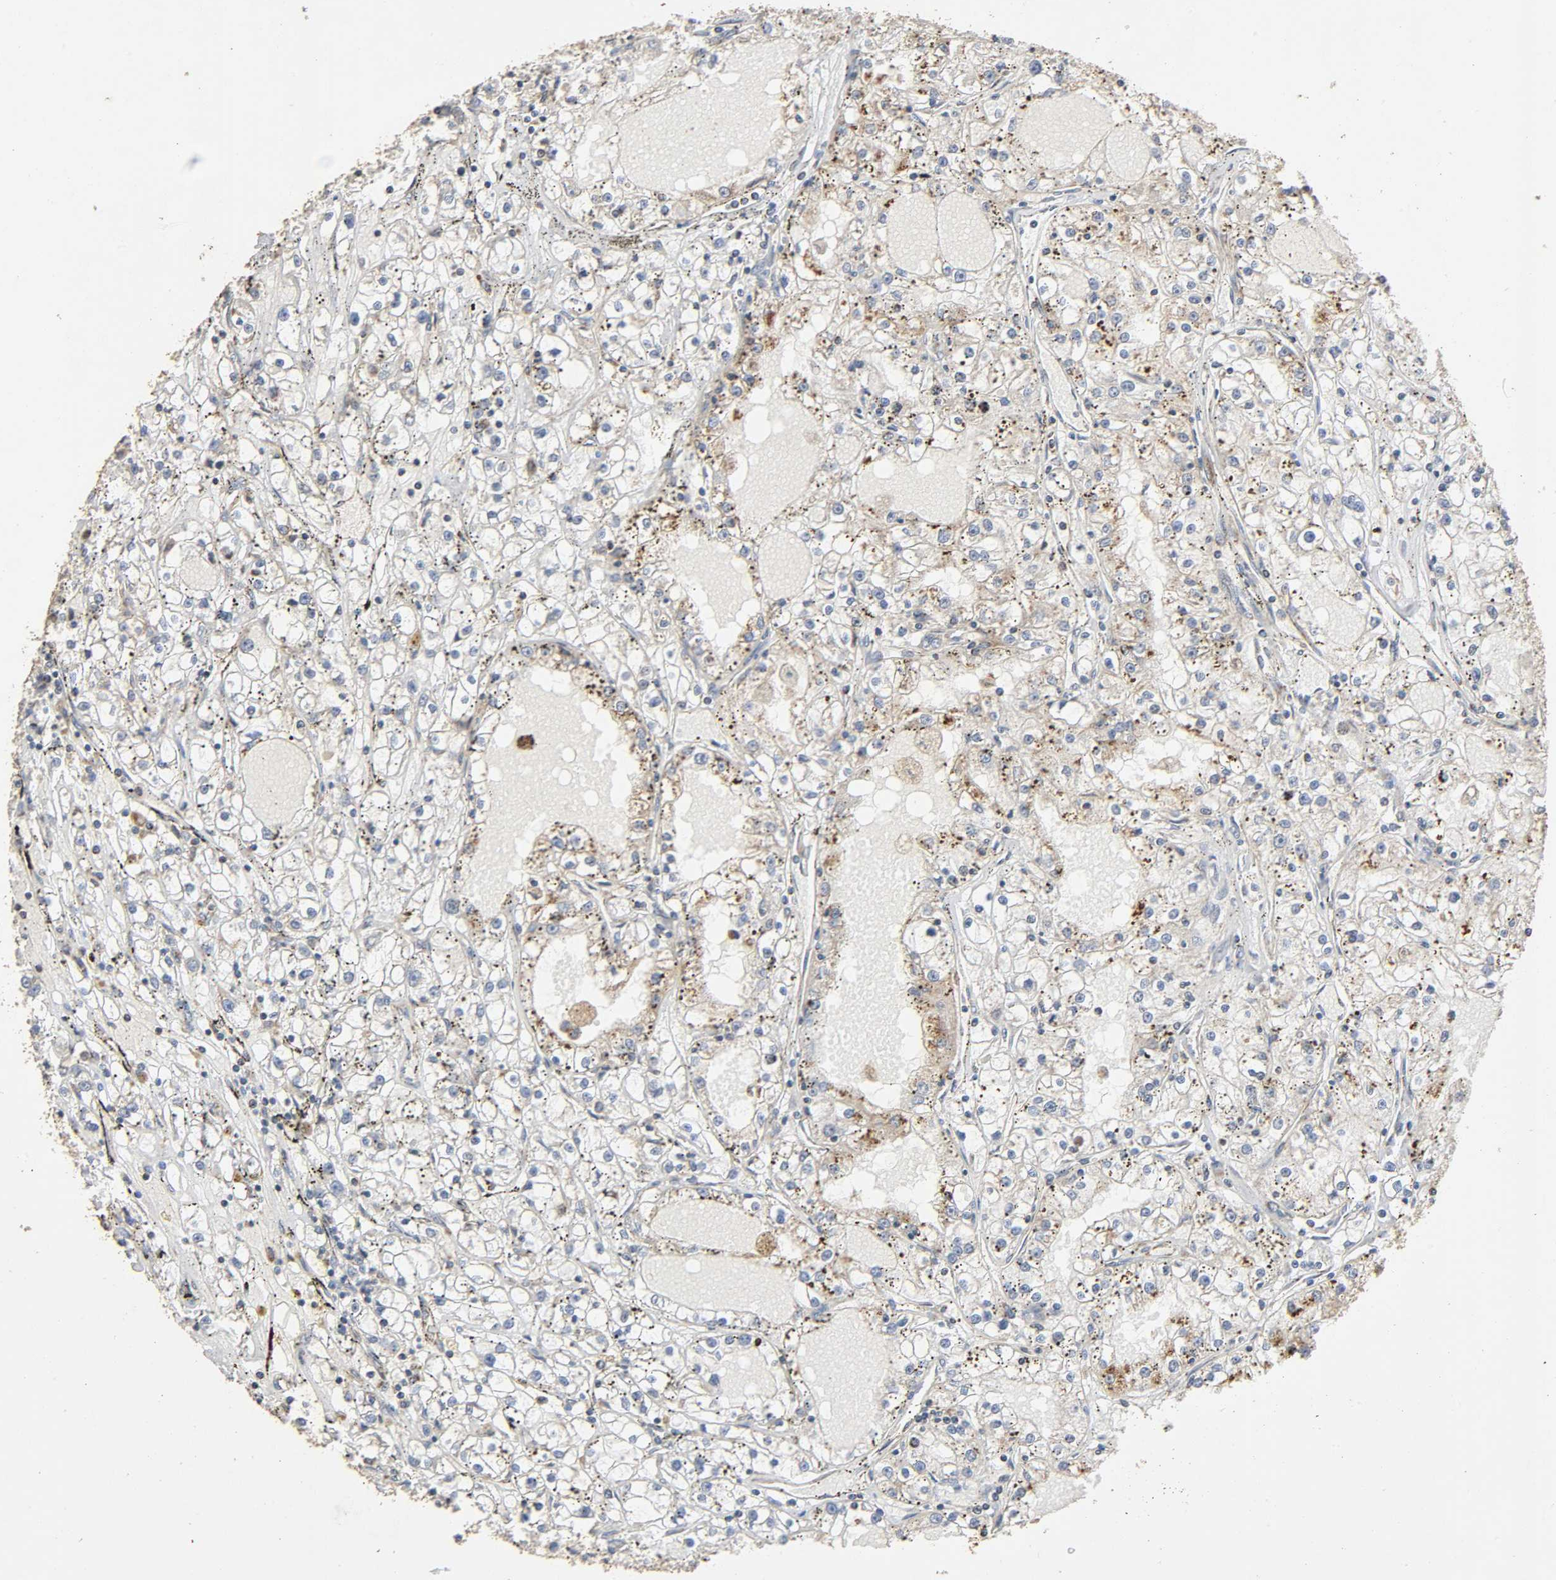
{"staining": {"intensity": "negative", "quantity": "none", "location": "none"}, "tissue": "renal cancer", "cell_type": "Tumor cells", "image_type": "cancer", "snomed": [{"axis": "morphology", "description": "Adenocarcinoma, NOS"}, {"axis": "topography", "description": "Kidney"}], "caption": "DAB (3,3'-diaminobenzidine) immunohistochemical staining of human adenocarcinoma (renal) displays no significant positivity in tumor cells. Brightfield microscopy of immunohistochemistry stained with DAB (brown) and hematoxylin (blue), captured at high magnification.", "gene": "NDUFS3", "patient": {"sex": "male", "age": 56}}